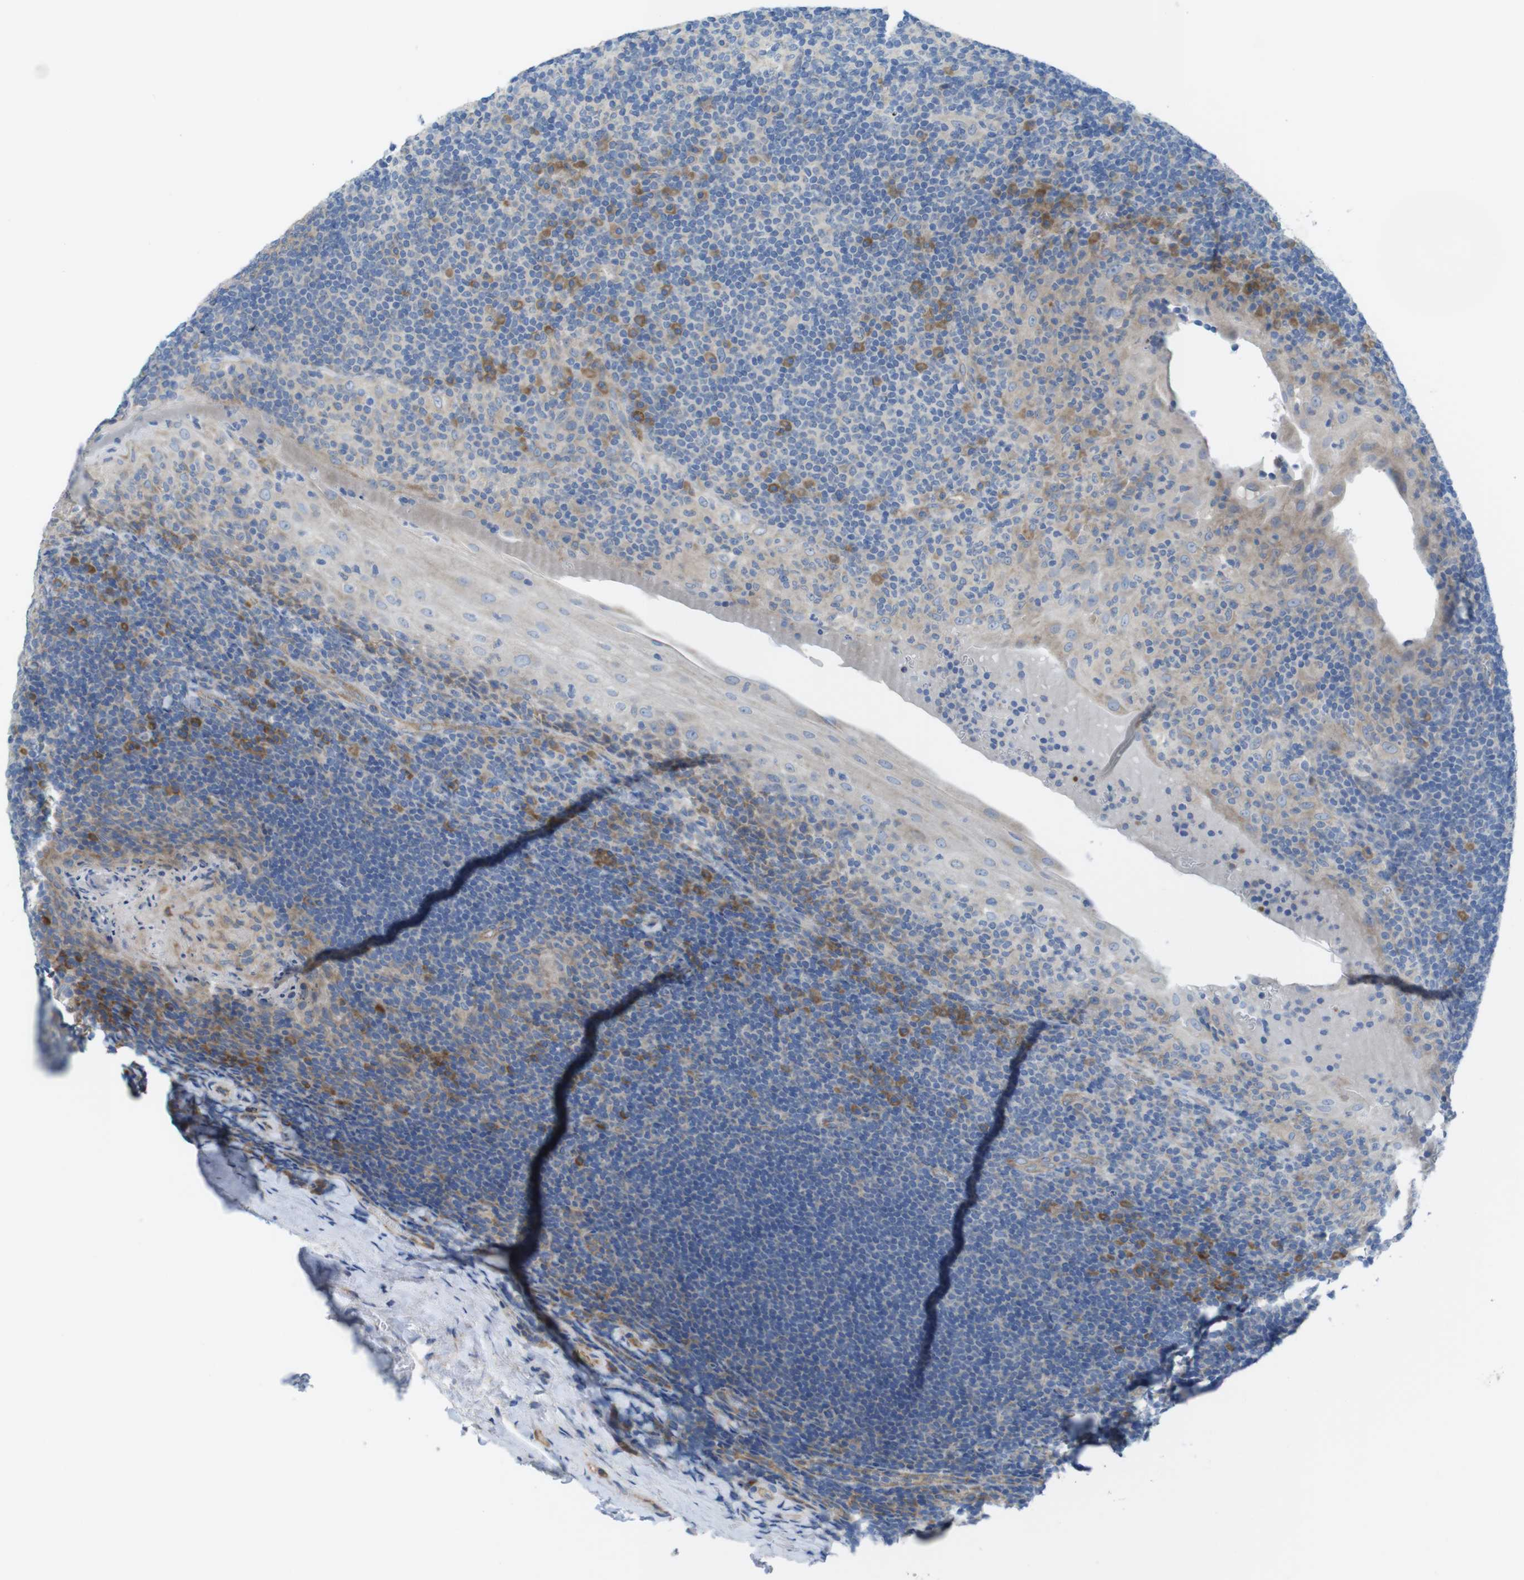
{"staining": {"intensity": "weak", "quantity": "25%-75%", "location": "cytoplasmic/membranous"}, "tissue": "tonsil", "cell_type": "Germinal center cells", "image_type": "normal", "snomed": [{"axis": "morphology", "description": "Normal tissue, NOS"}, {"axis": "topography", "description": "Tonsil"}], "caption": "IHC image of normal tonsil stained for a protein (brown), which displays low levels of weak cytoplasmic/membranous positivity in about 25%-75% of germinal center cells.", "gene": "TMEM234", "patient": {"sex": "male", "age": 37}}